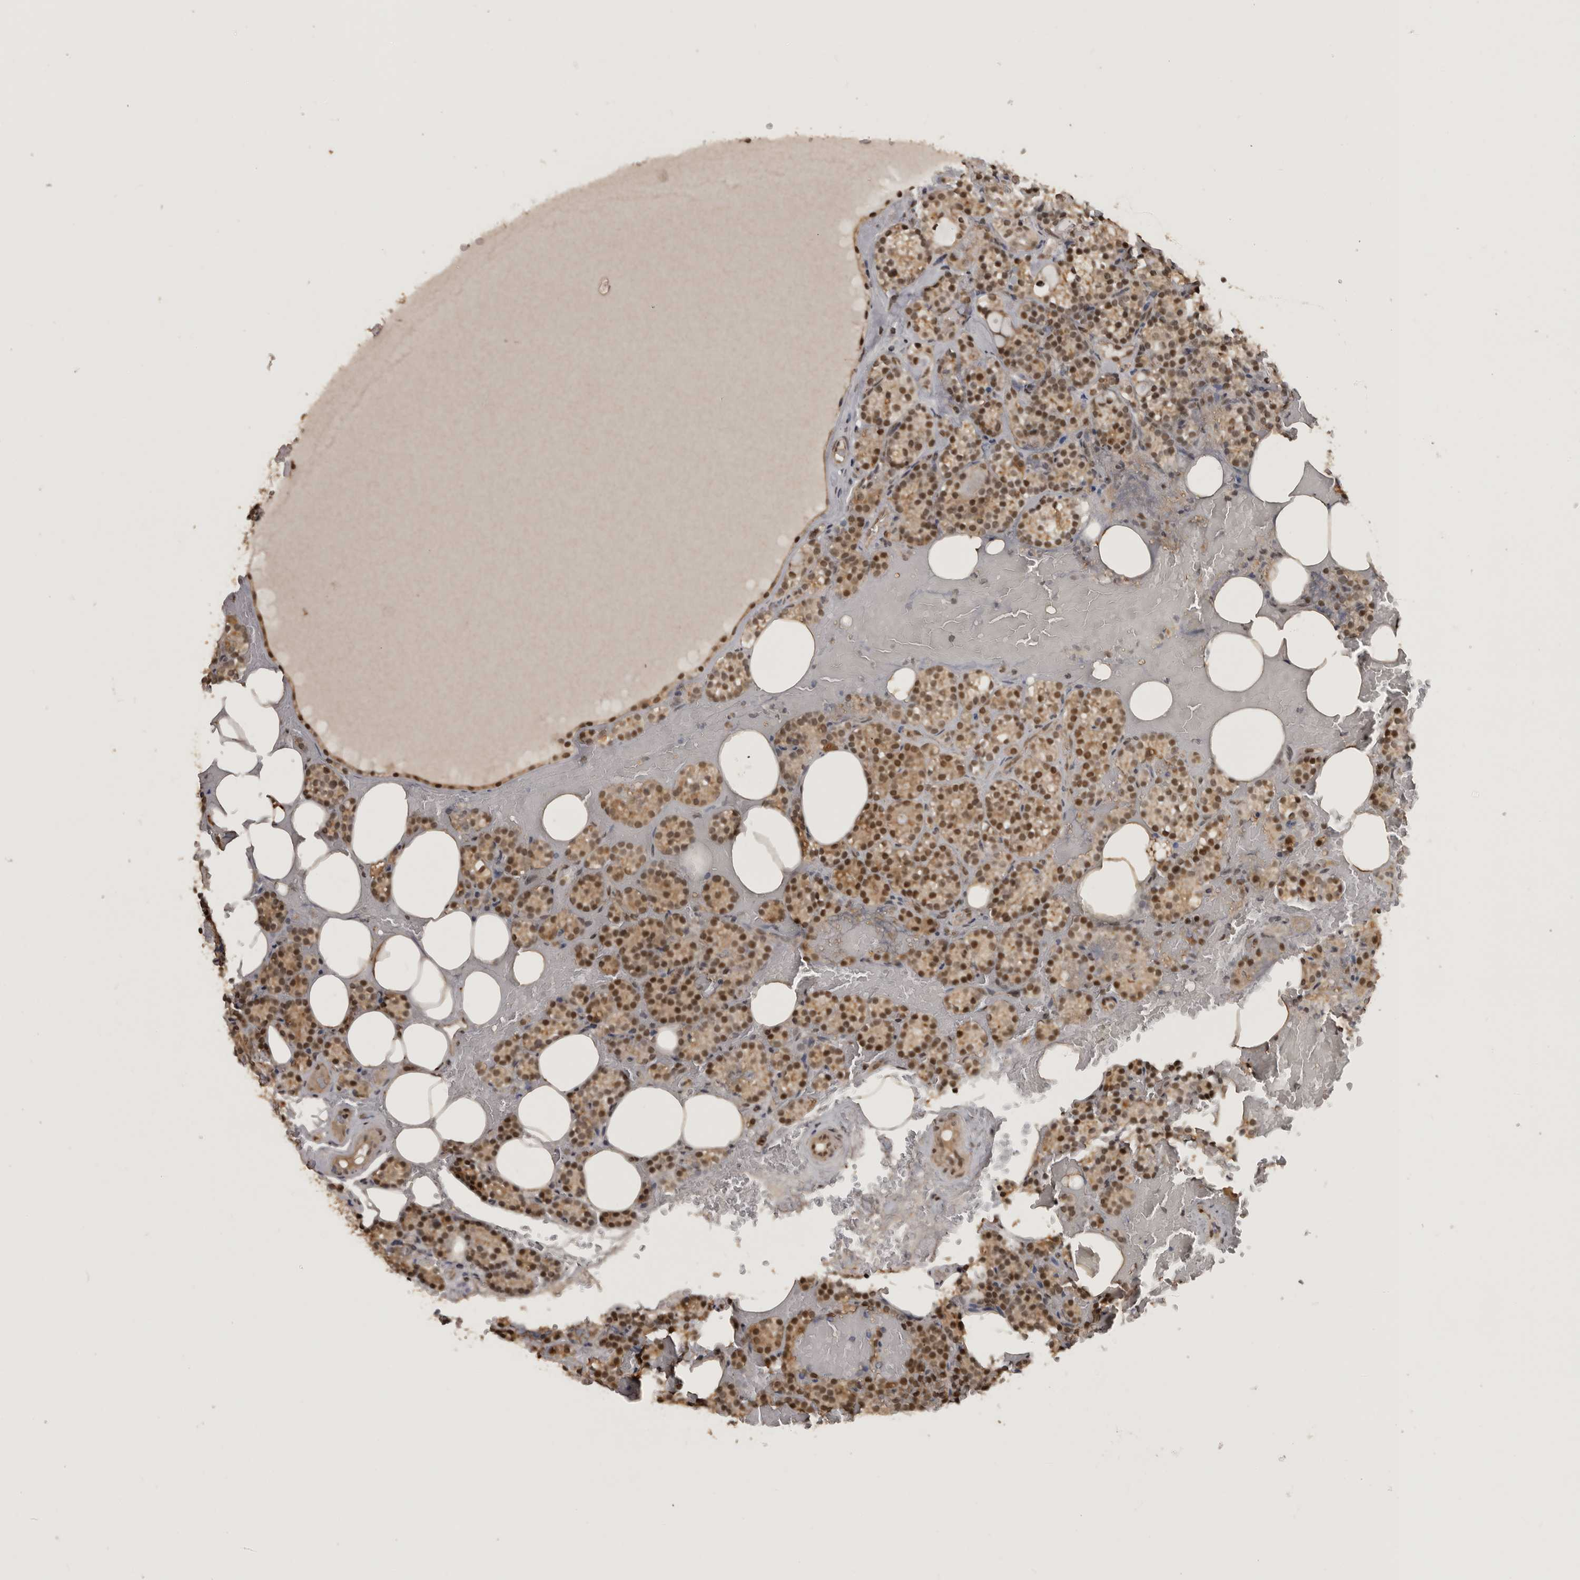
{"staining": {"intensity": "strong", "quantity": ">75%", "location": "cytoplasmic/membranous,nuclear"}, "tissue": "parathyroid gland", "cell_type": "Glandular cells", "image_type": "normal", "snomed": [{"axis": "morphology", "description": "Normal tissue, NOS"}, {"axis": "topography", "description": "Parathyroid gland"}], "caption": "Unremarkable parathyroid gland displays strong cytoplasmic/membranous,nuclear positivity in approximately >75% of glandular cells (DAB (3,3'-diaminobenzidine) IHC with brightfield microscopy, high magnification)..", "gene": "CBLL1", "patient": {"sex": "female", "age": 78}}